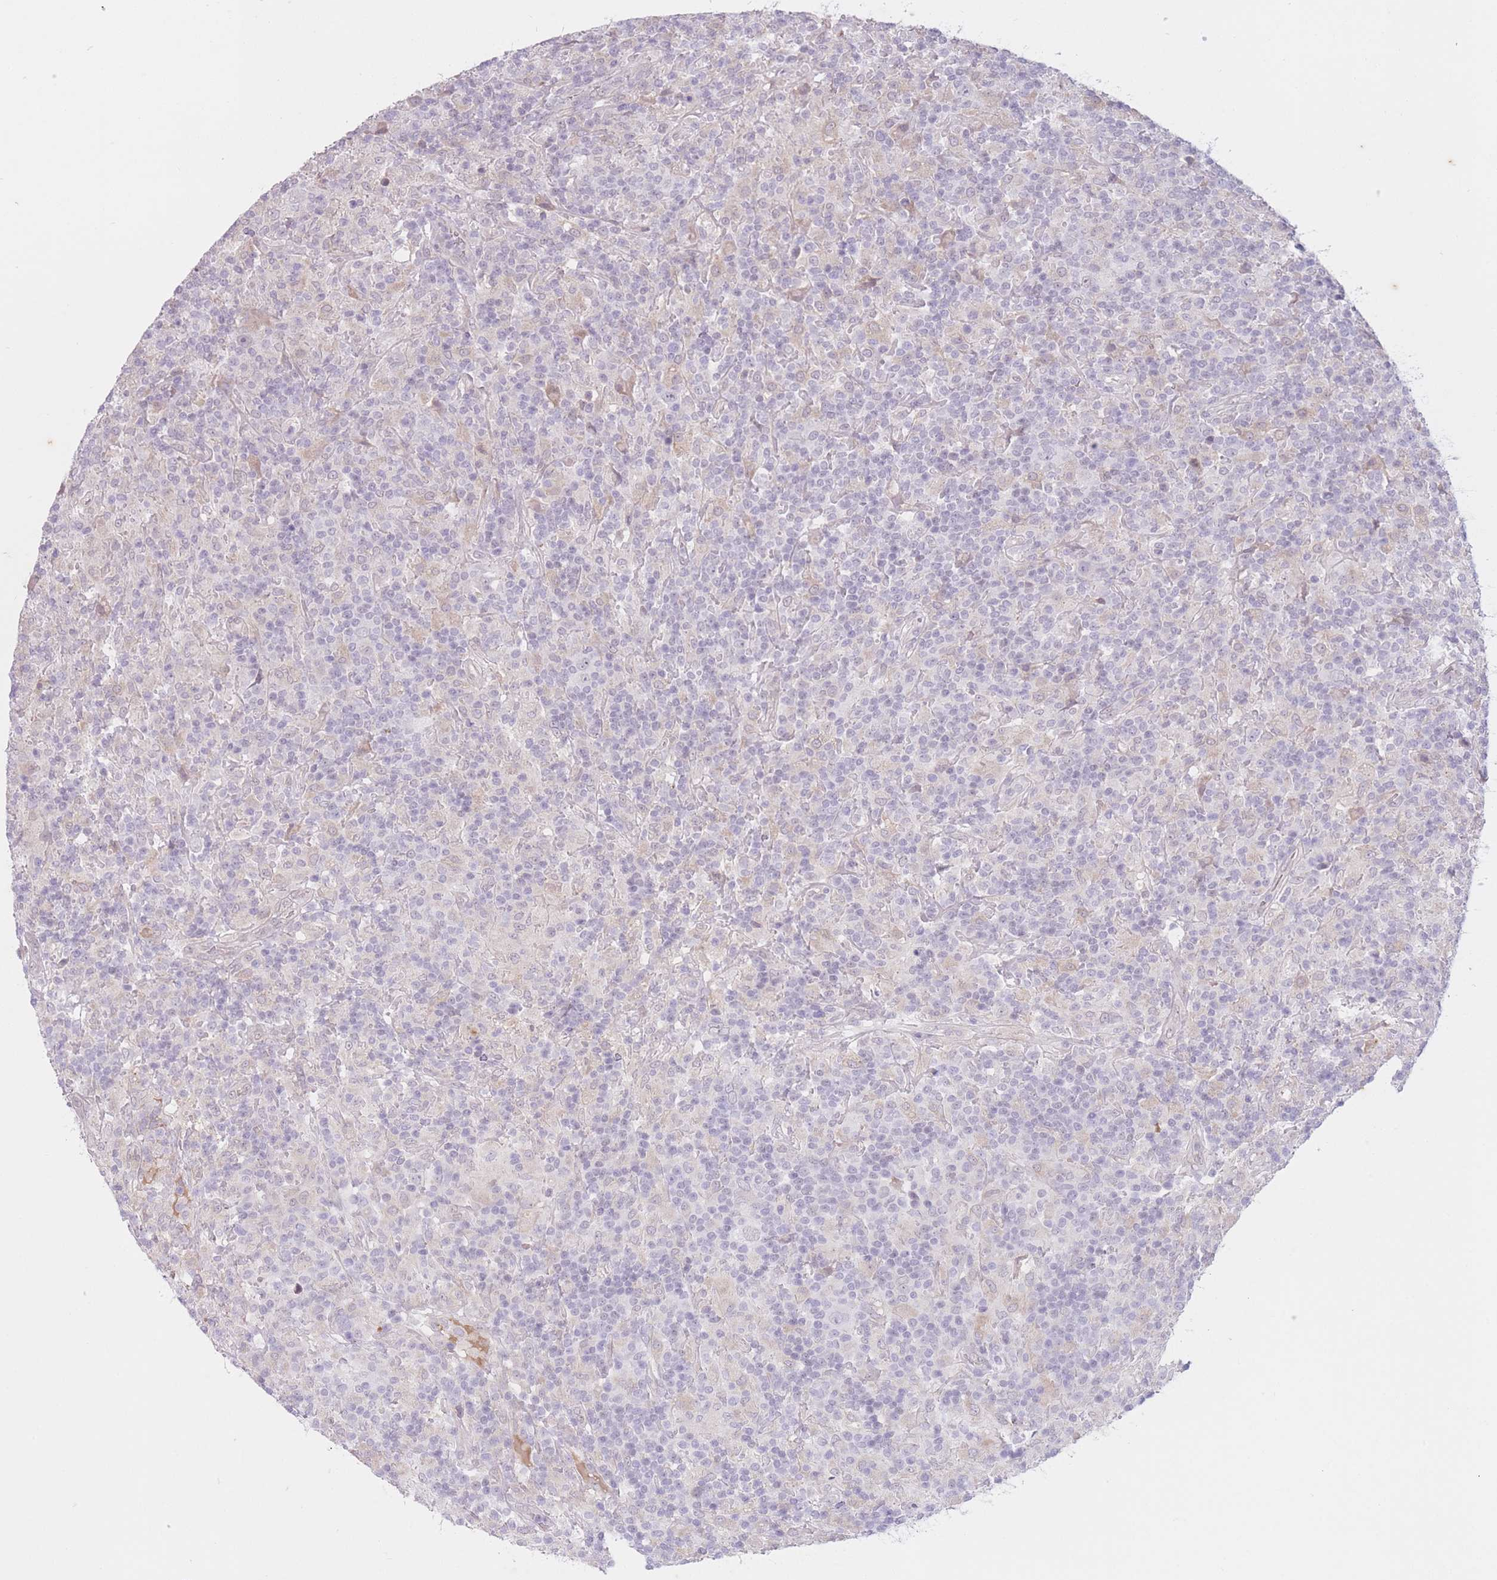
{"staining": {"intensity": "negative", "quantity": "none", "location": "none"}, "tissue": "lymphoma", "cell_type": "Tumor cells", "image_type": "cancer", "snomed": [{"axis": "morphology", "description": "Hodgkin's disease, NOS"}, {"axis": "topography", "description": "Lymph node"}], "caption": "Immunohistochemistry (IHC) photomicrograph of Hodgkin's disease stained for a protein (brown), which exhibits no staining in tumor cells. Nuclei are stained in blue.", "gene": "ARPIN", "patient": {"sex": "male", "age": 70}}